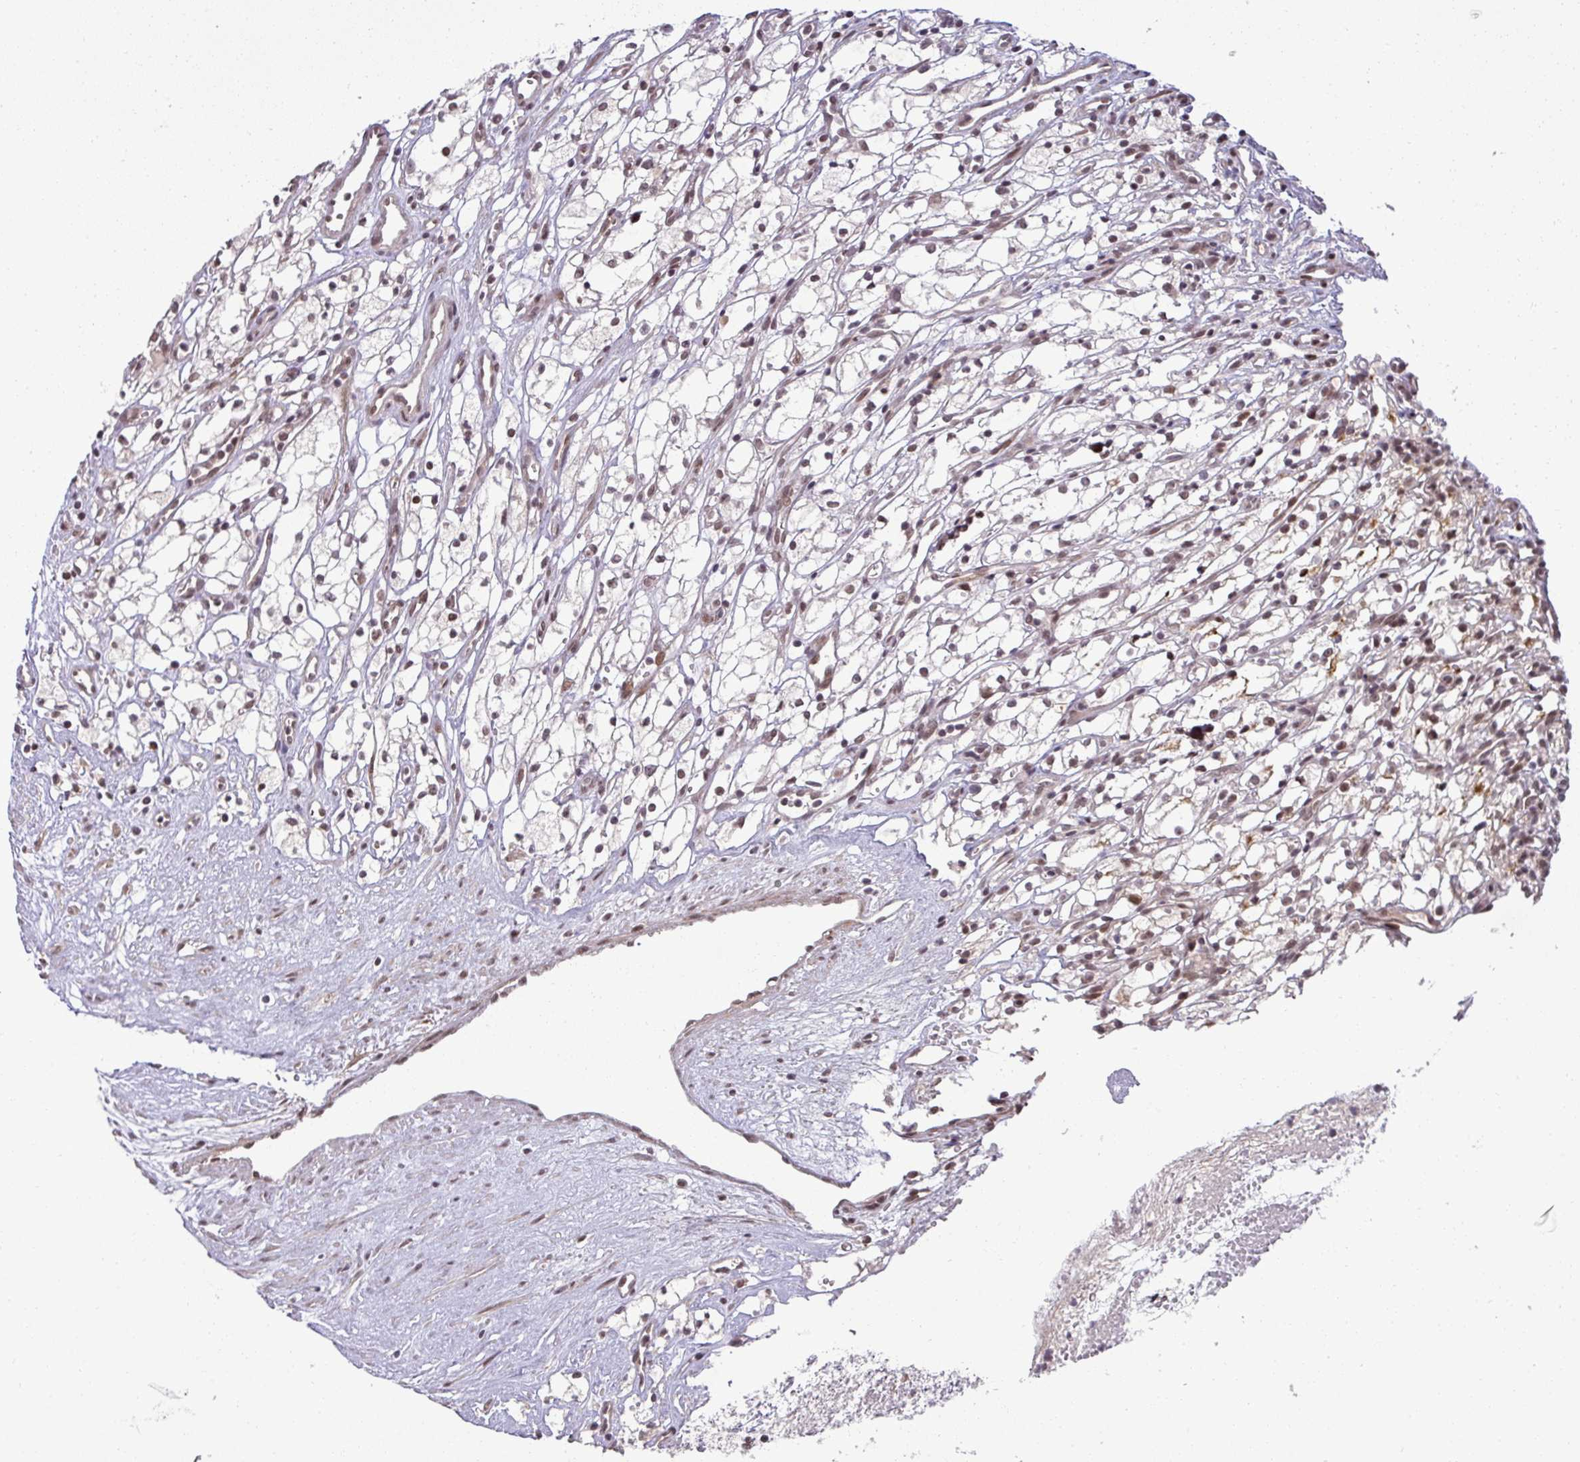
{"staining": {"intensity": "moderate", "quantity": ">75%", "location": "nuclear"}, "tissue": "renal cancer", "cell_type": "Tumor cells", "image_type": "cancer", "snomed": [{"axis": "morphology", "description": "Adenocarcinoma, NOS"}, {"axis": "topography", "description": "Kidney"}], "caption": "Human adenocarcinoma (renal) stained for a protein (brown) exhibits moderate nuclear positive expression in approximately >75% of tumor cells.", "gene": "PTPN20", "patient": {"sex": "male", "age": 59}}